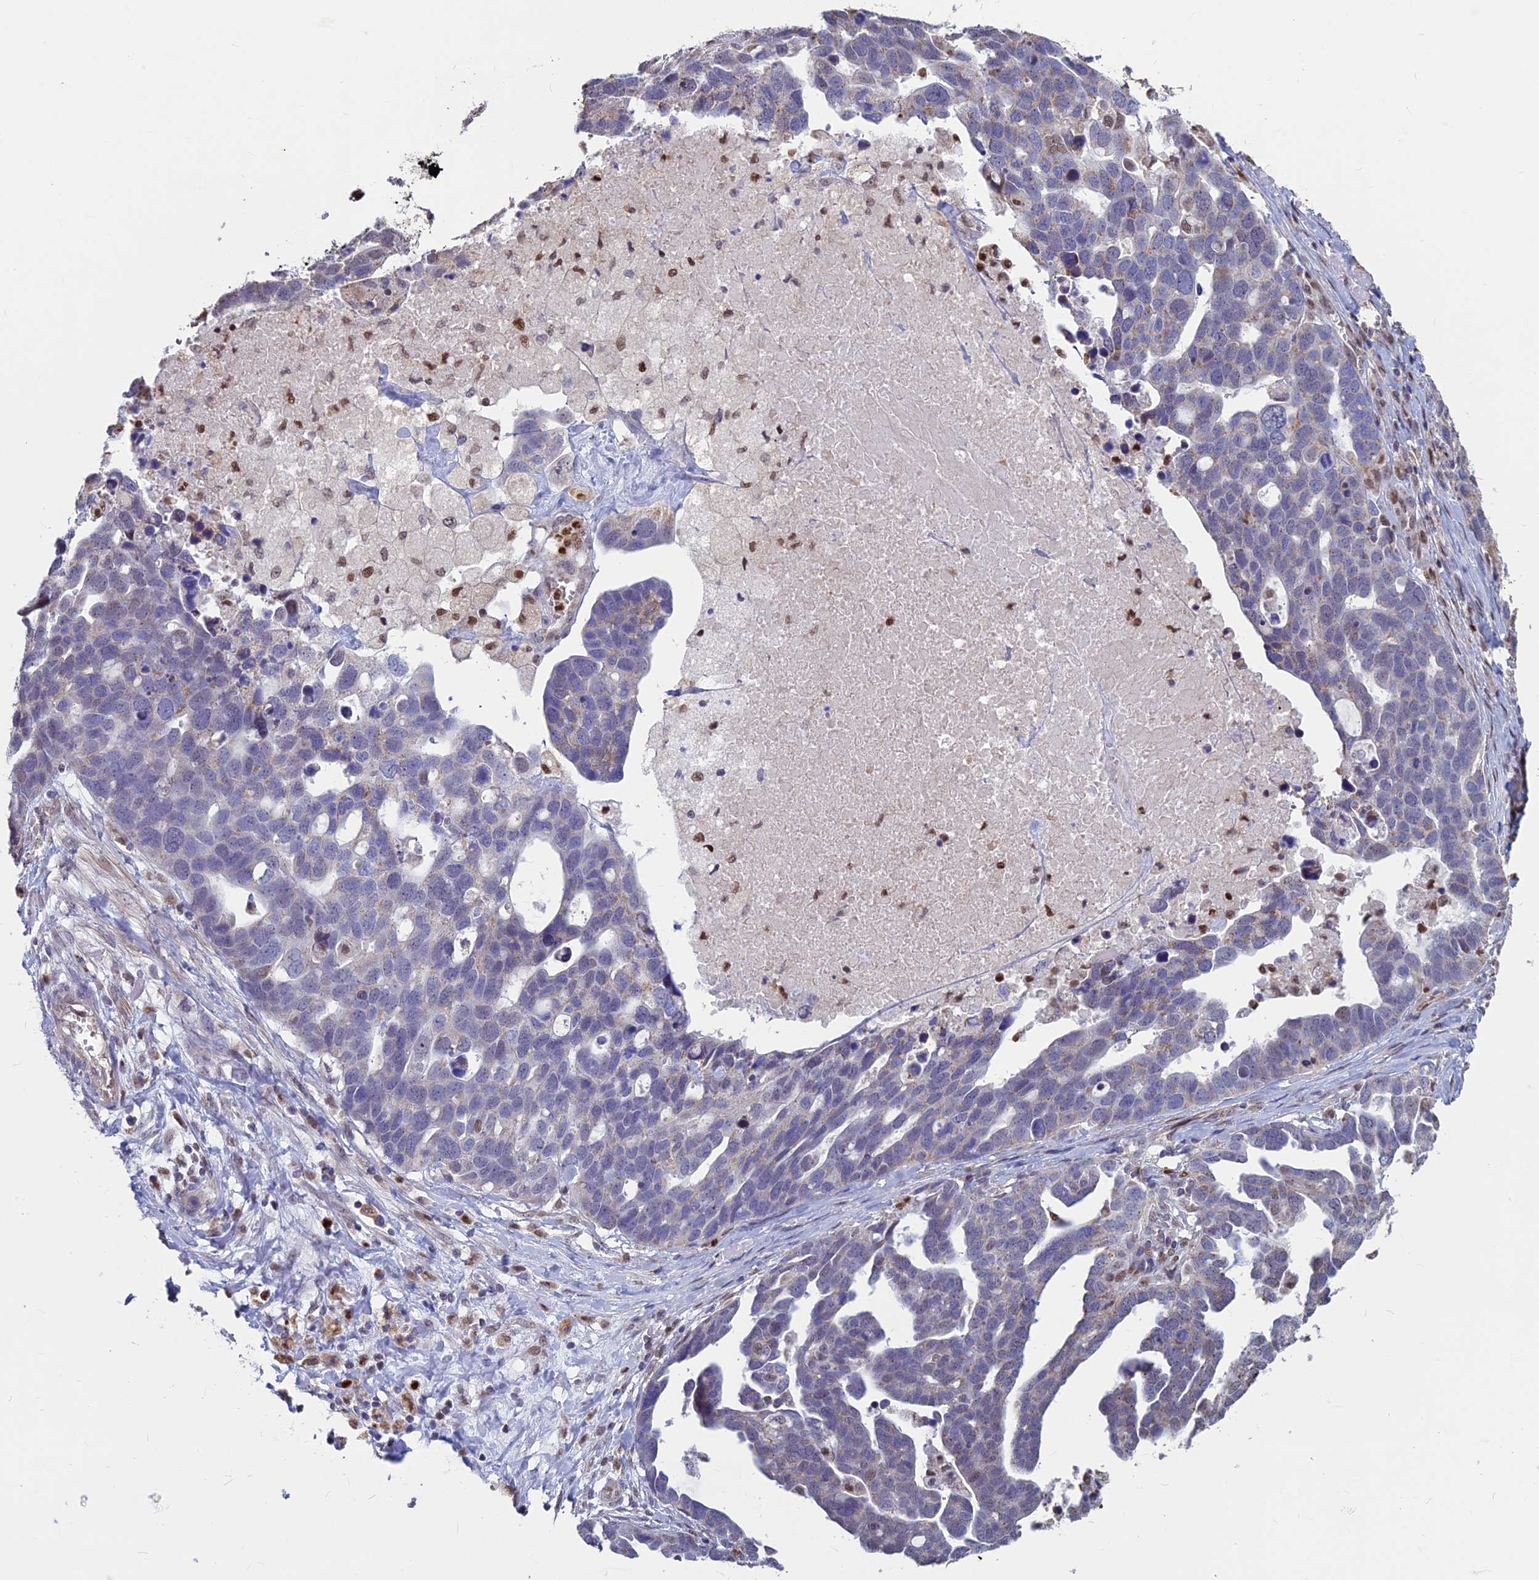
{"staining": {"intensity": "negative", "quantity": "none", "location": "none"}, "tissue": "ovarian cancer", "cell_type": "Tumor cells", "image_type": "cancer", "snomed": [{"axis": "morphology", "description": "Cystadenocarcinoma, serous, NOS"}, {"axis": "topography", "description": "Ovary"}], "caption": "This is an IHC image of human ovarian cancer (serous cystadenocarcinoma). There is no staining in tumor cells.", "gene": "ACSS1", "patient": {"sex": "female", "age": 54}}